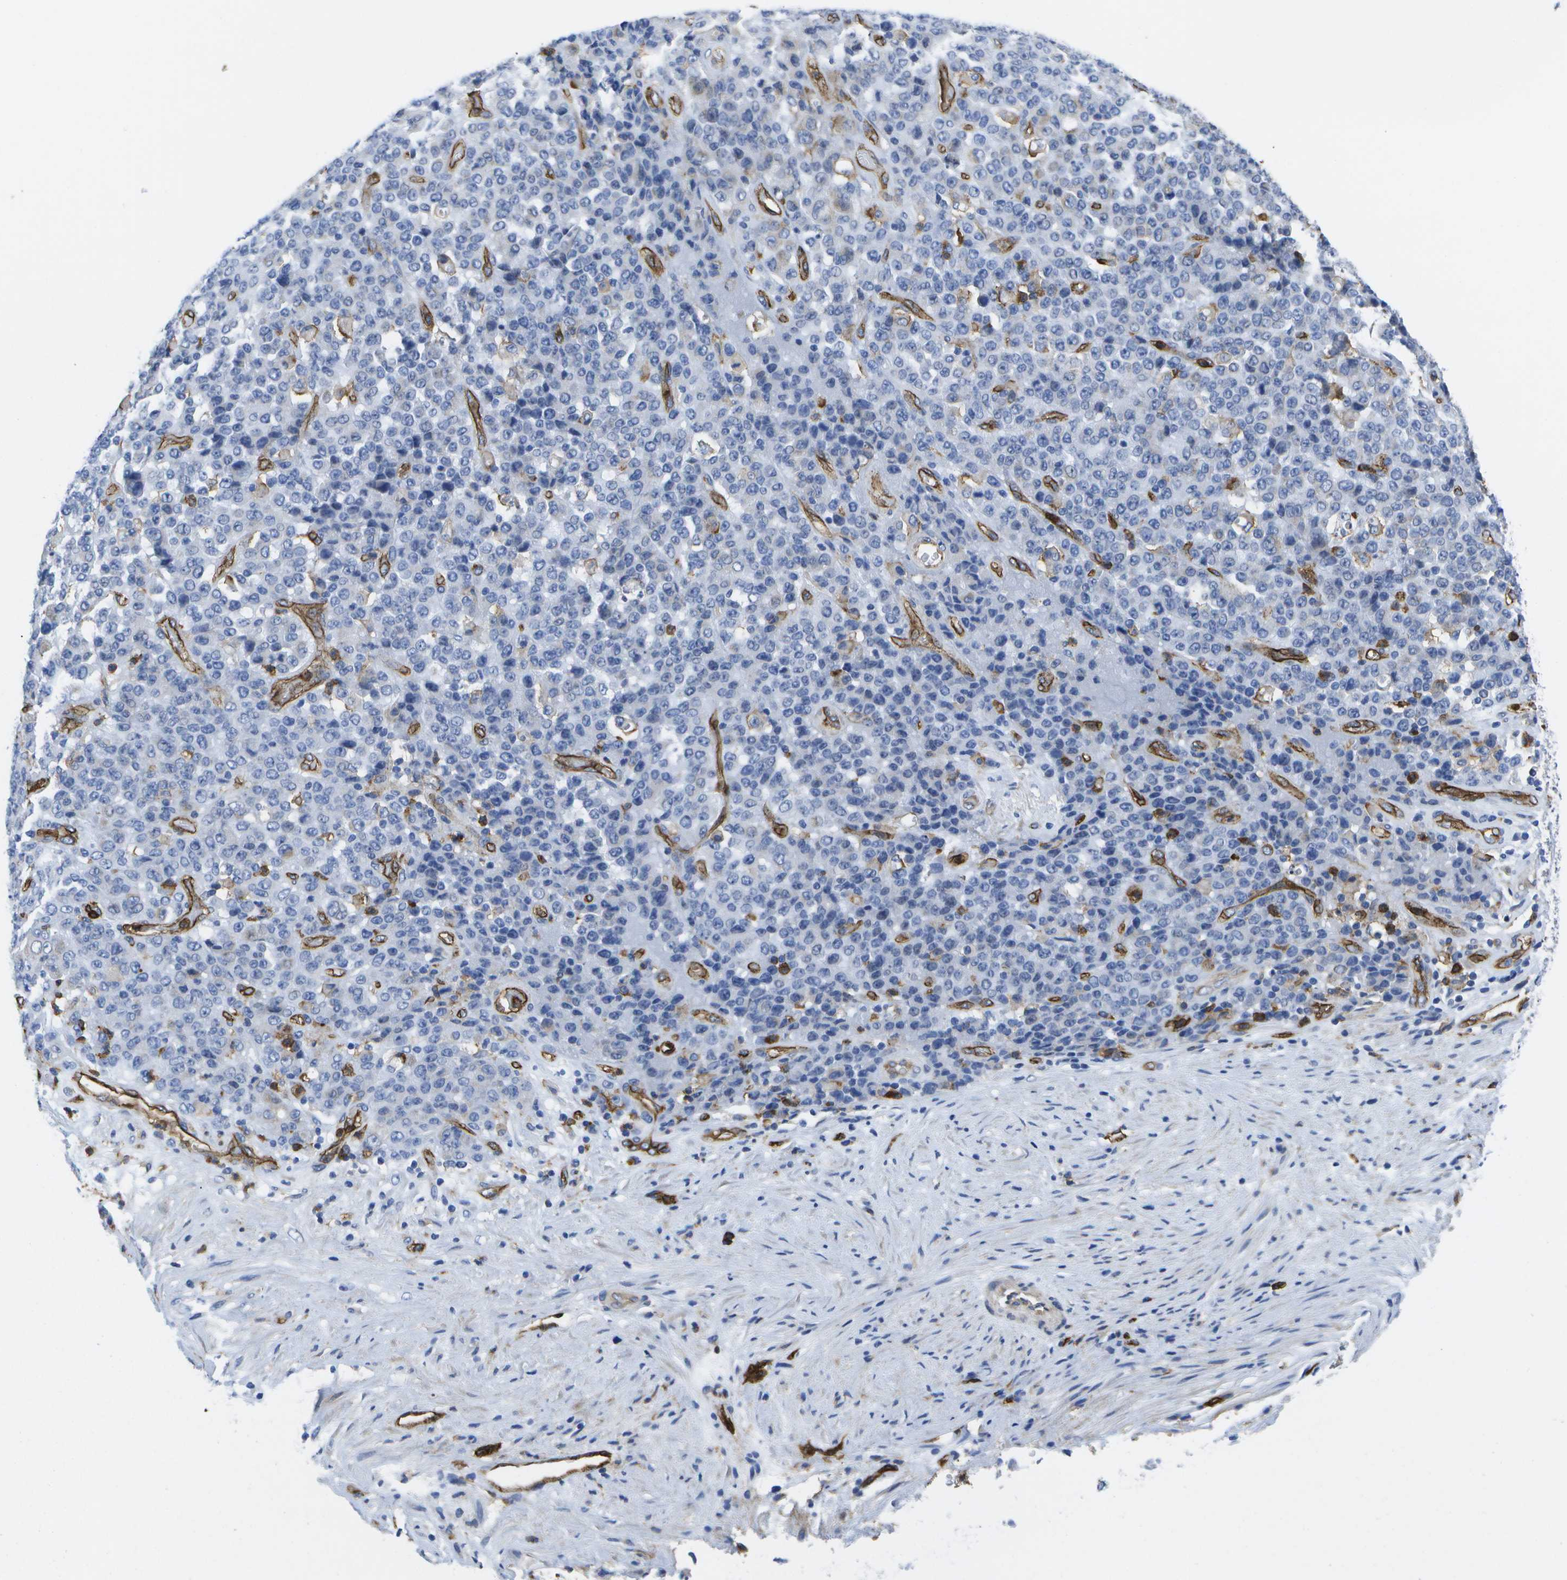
{"staining": {"intensity": "negative", "quantity": "none", "location": "none"}, "tissue": "stomach cancer", "cell_type": "Tumor cells", "image_type": "cancer", "snomed": [{"axis": "morphology", "description": "Adenocarcinoma, NOS"}, {"axis": "topography", "description": "Stomach"}], "caption": "The photomicrograph displays no staining of tumor cells in stomach adenocarcinoma.", "gene": "DYSF", "patient": {"sex": "female", "age": 73}}